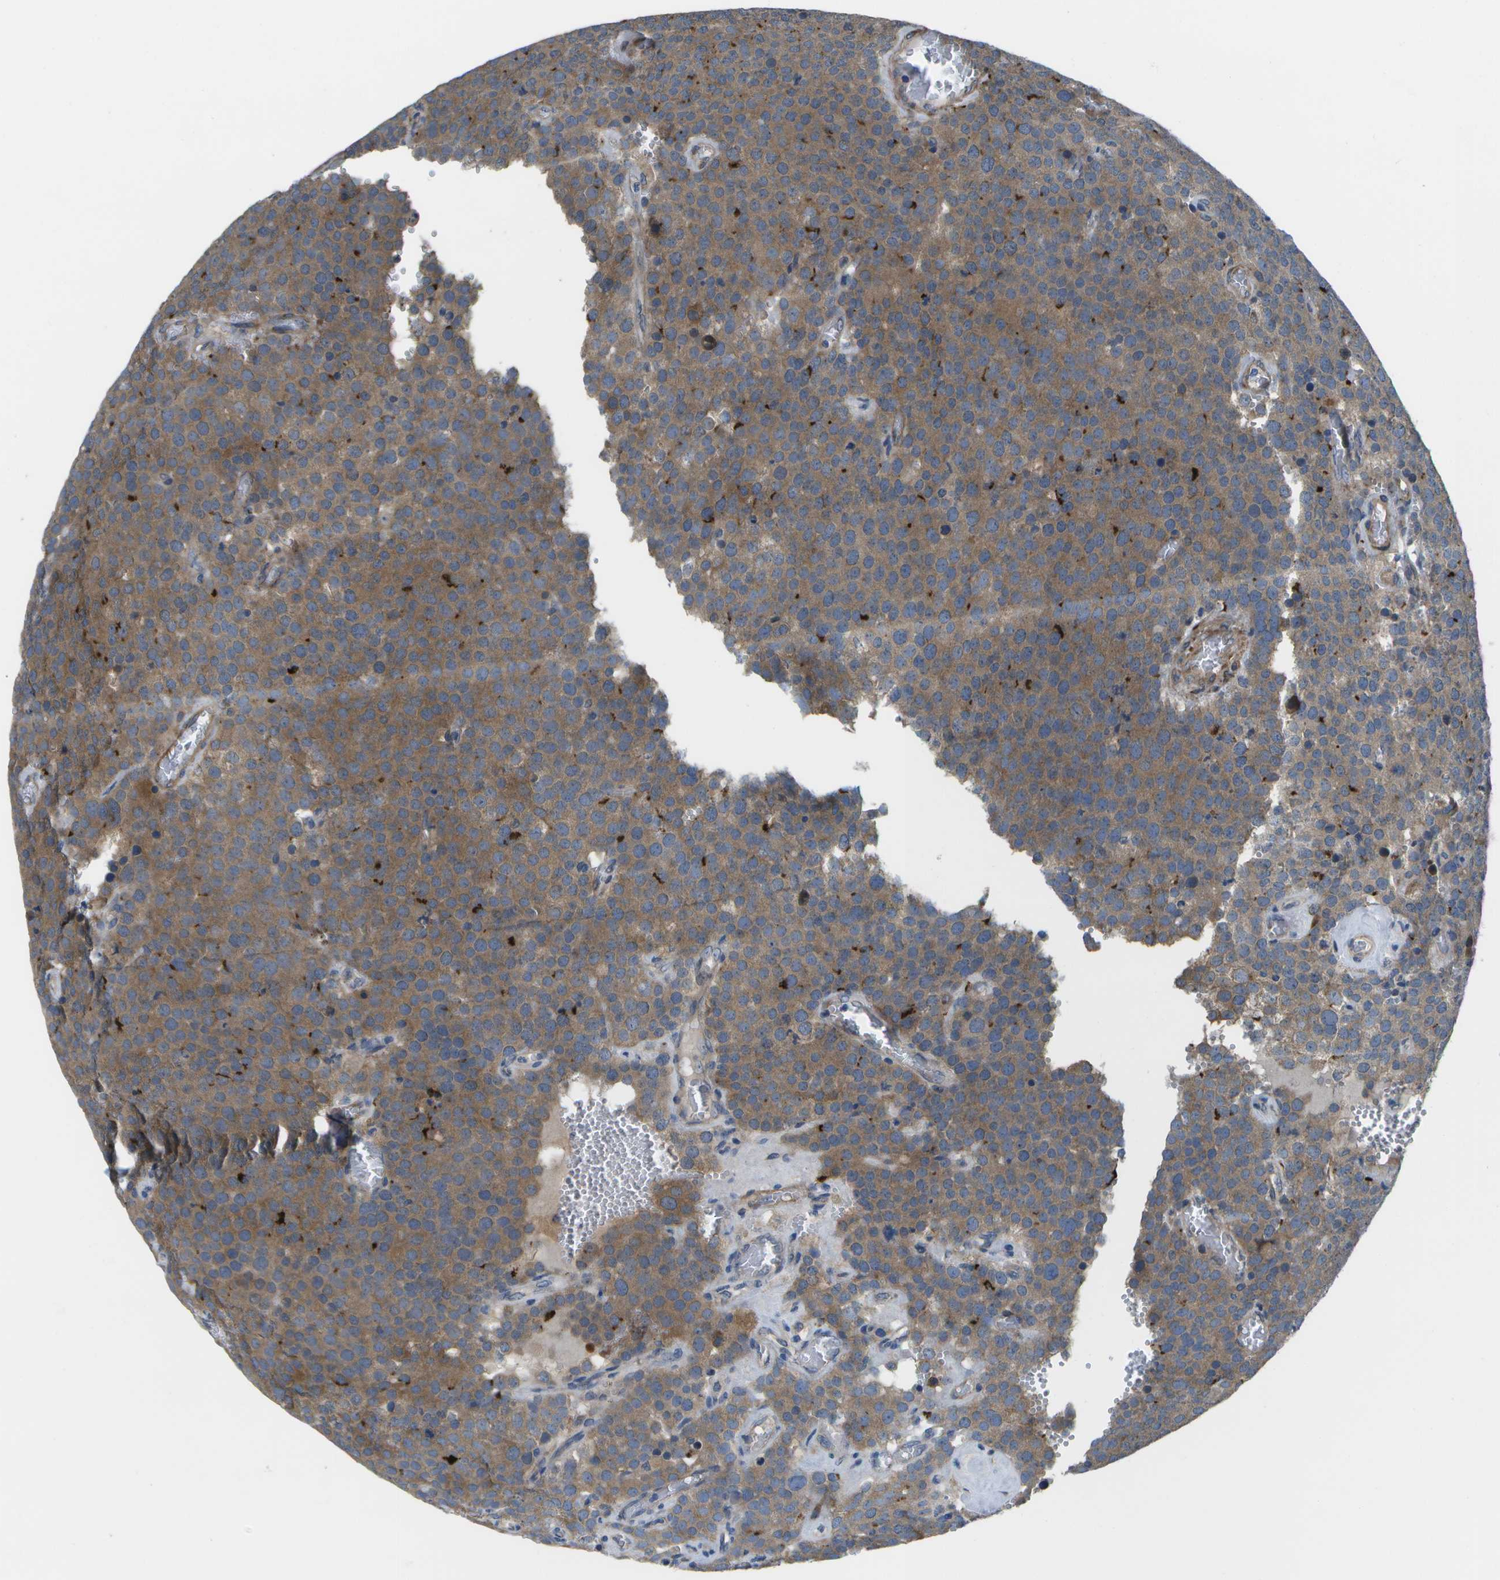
{"staining": {"intensity": "moderate", "quantity": ">75%", "location": "cytoplasmic/membranous"}, "tissue": "testis cancer", "cell_type": "Tumor cells", "image_type": "cancer", "snomed": [{"axis": "morphology", "description": "Normal tissue, NOS"}, {"axis": "morphology", "description": "Seminoma, NOS"}, {"axis": "topography", "description": "Testis"}], "caption": "This photomicrograph exhibits IHC staining of testis cancer, with medium moderate cytoplasmic/membranous positivity in about >75% of tumor cells.", "gene": "P3H1", "patient": {"sex": "male", "age": 71}}